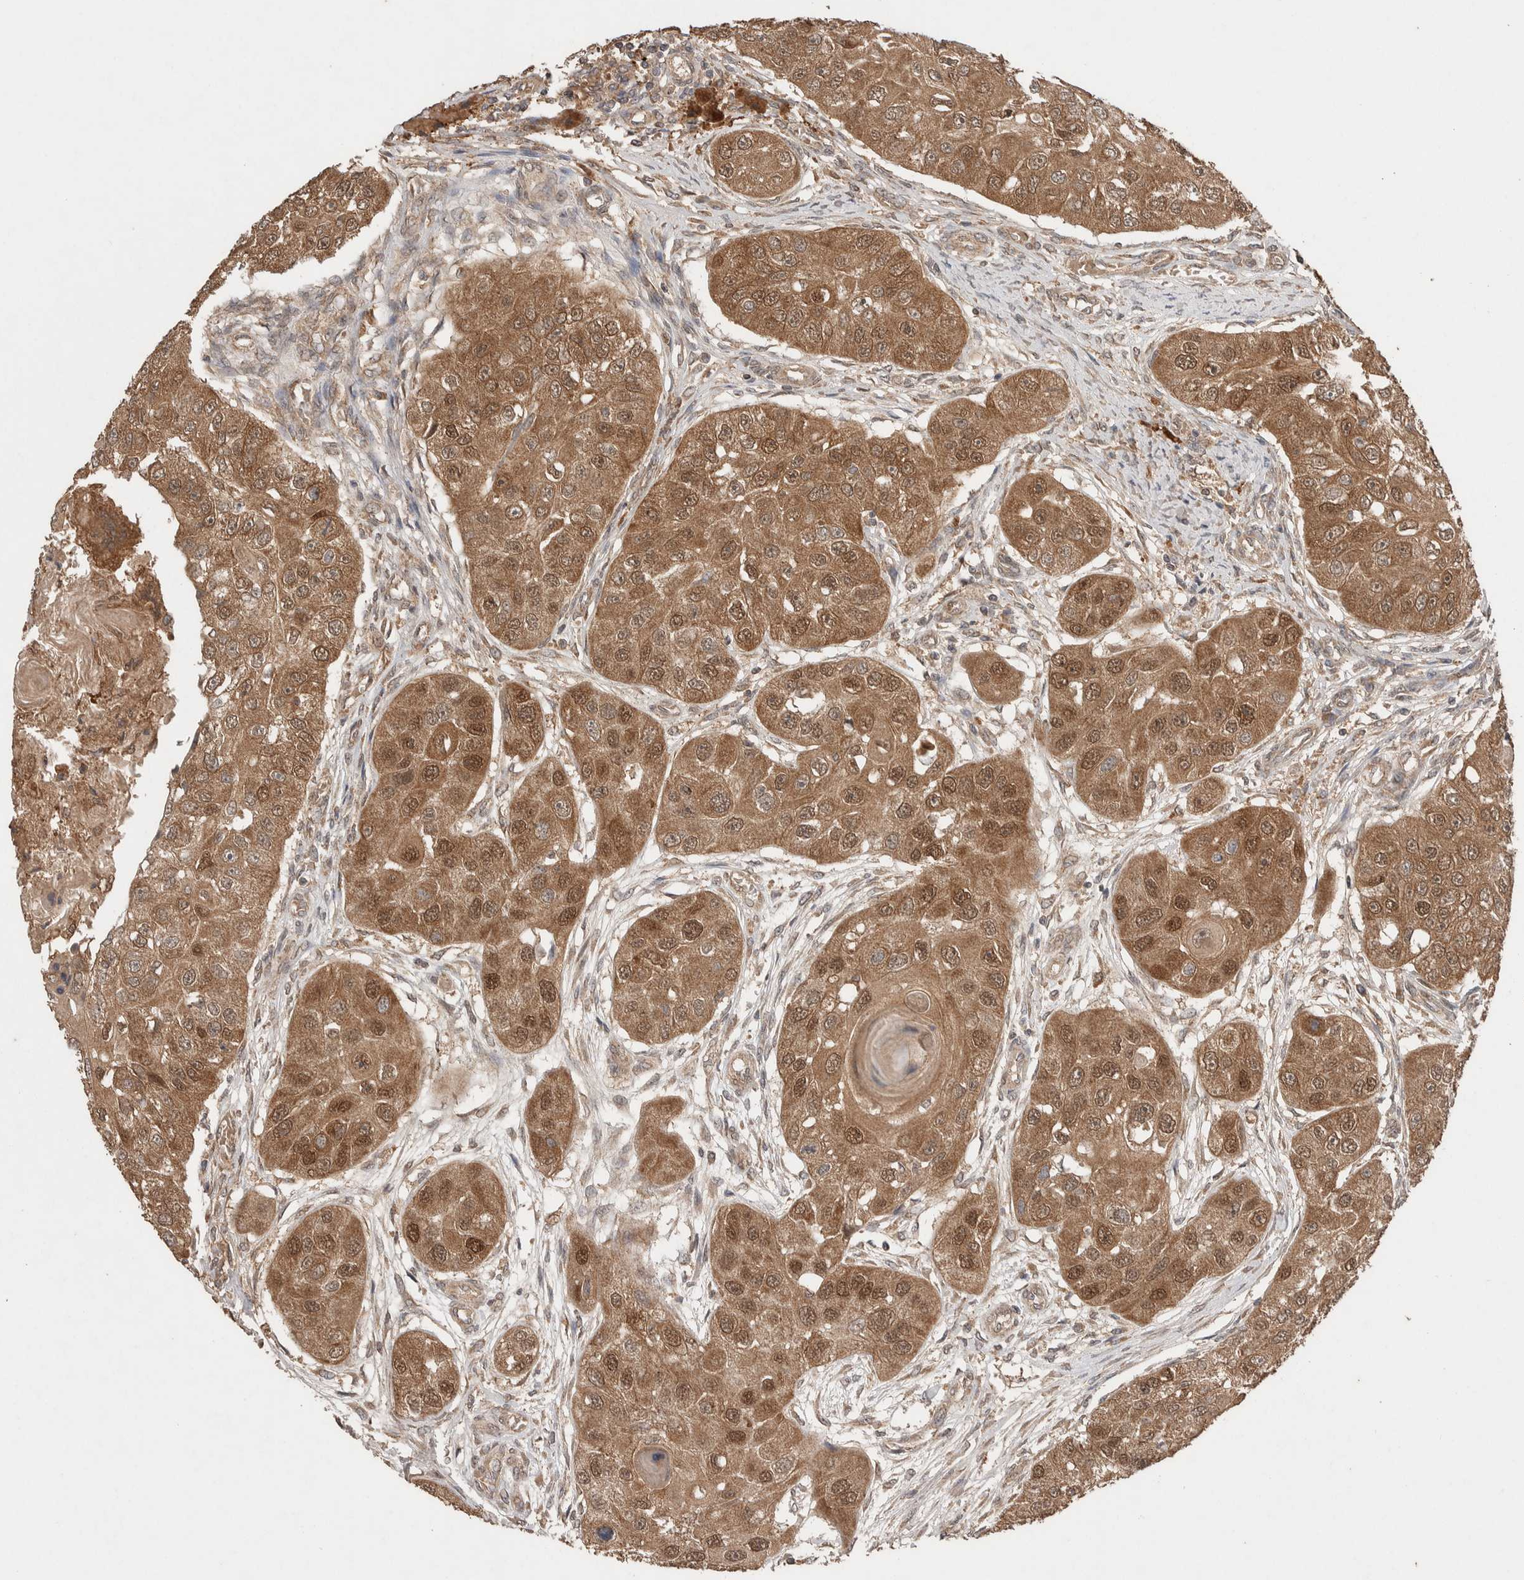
{"staining": {"intensity": "moderate", "quantity": ">75%", "location": "cytoplasmic/membranous,nuclear"}, "tissue": "head and neck cancer", "cell_type": "Tumor cells", "image_type": "cancer", "snomed": [{"axis": "morphology", "description": "Normal tissue, NOS"}, {"axis": "morphology", "description": "Squamous cell carcinoma, NOS"}, {"axis": "topography", "description": "Skeletal muscle"}, {"axis": "topography", "description": "Head-Neck"}], "caption": "Approximately >75% of tumor cells in head and neck cancer (squamous cell carcinoma) show moderate cytoplasmic/membranous and nuclear protein staining as visualized by brown immunohistochemical staining.", "gene": "KCNJ5", "patient": {"sex": "male", "age": 51}}